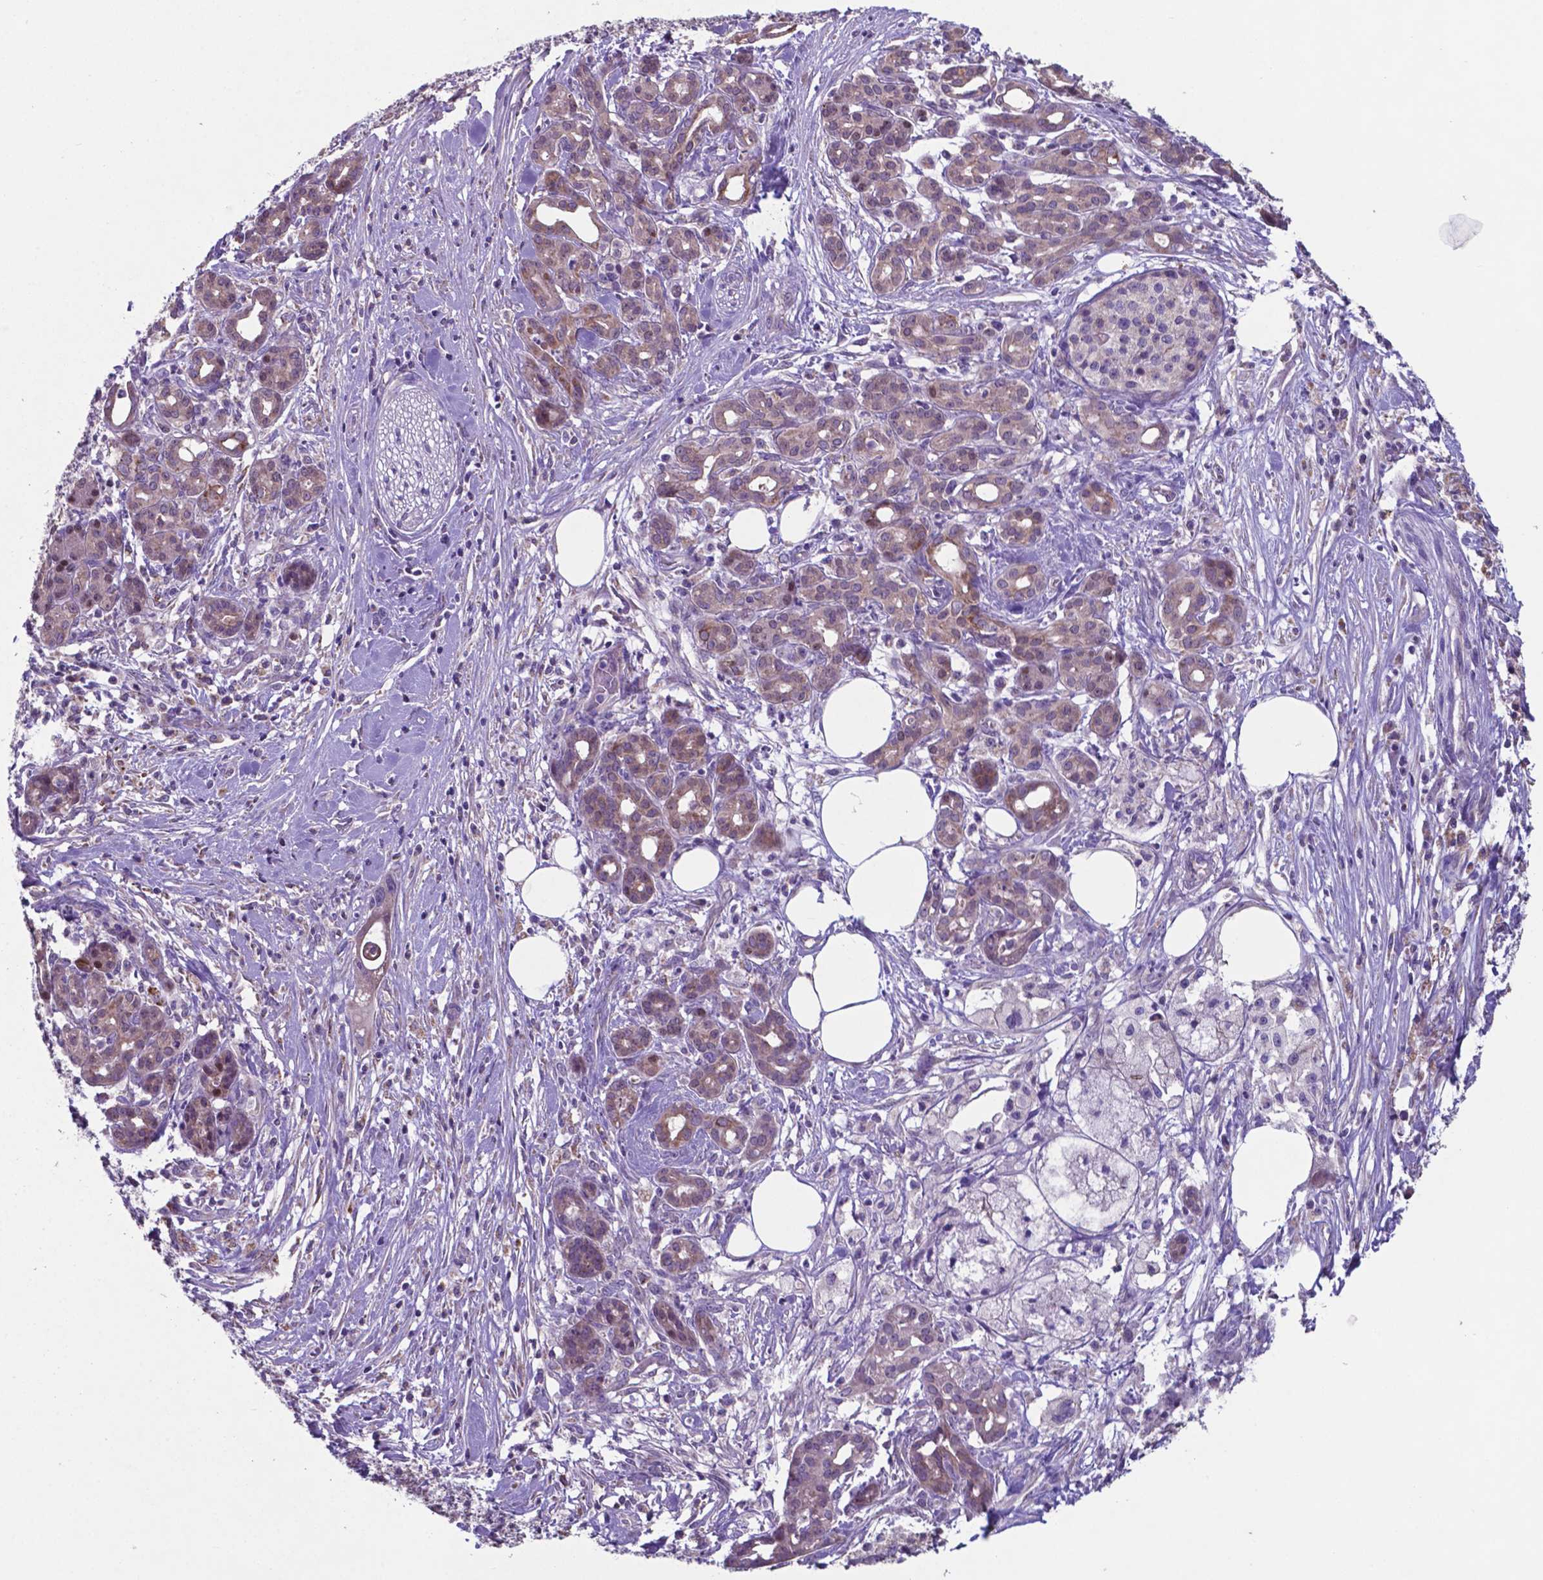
{"staining": {"intensity": "weak", "quantity": ">75%", "location": "cytoplasmic/membranous"}, "tissue": "pancreatic cancer", "cell_type": "Tumor cells", "image_type": "cancer", "snomed": [{"axis": "morphology", "description": "Adenocarcinoma, NOS"}, {"axis": "topography", "description": "Pancreas"}], "caption": "Tumor cells demonstrate weak cytoplasmic/membranous staining in approximately >75% of cells in pancreatic cancer (adenocarcinoma).", "gene": "TYRO3", "patient": {"sex": "female", "age": 66}}